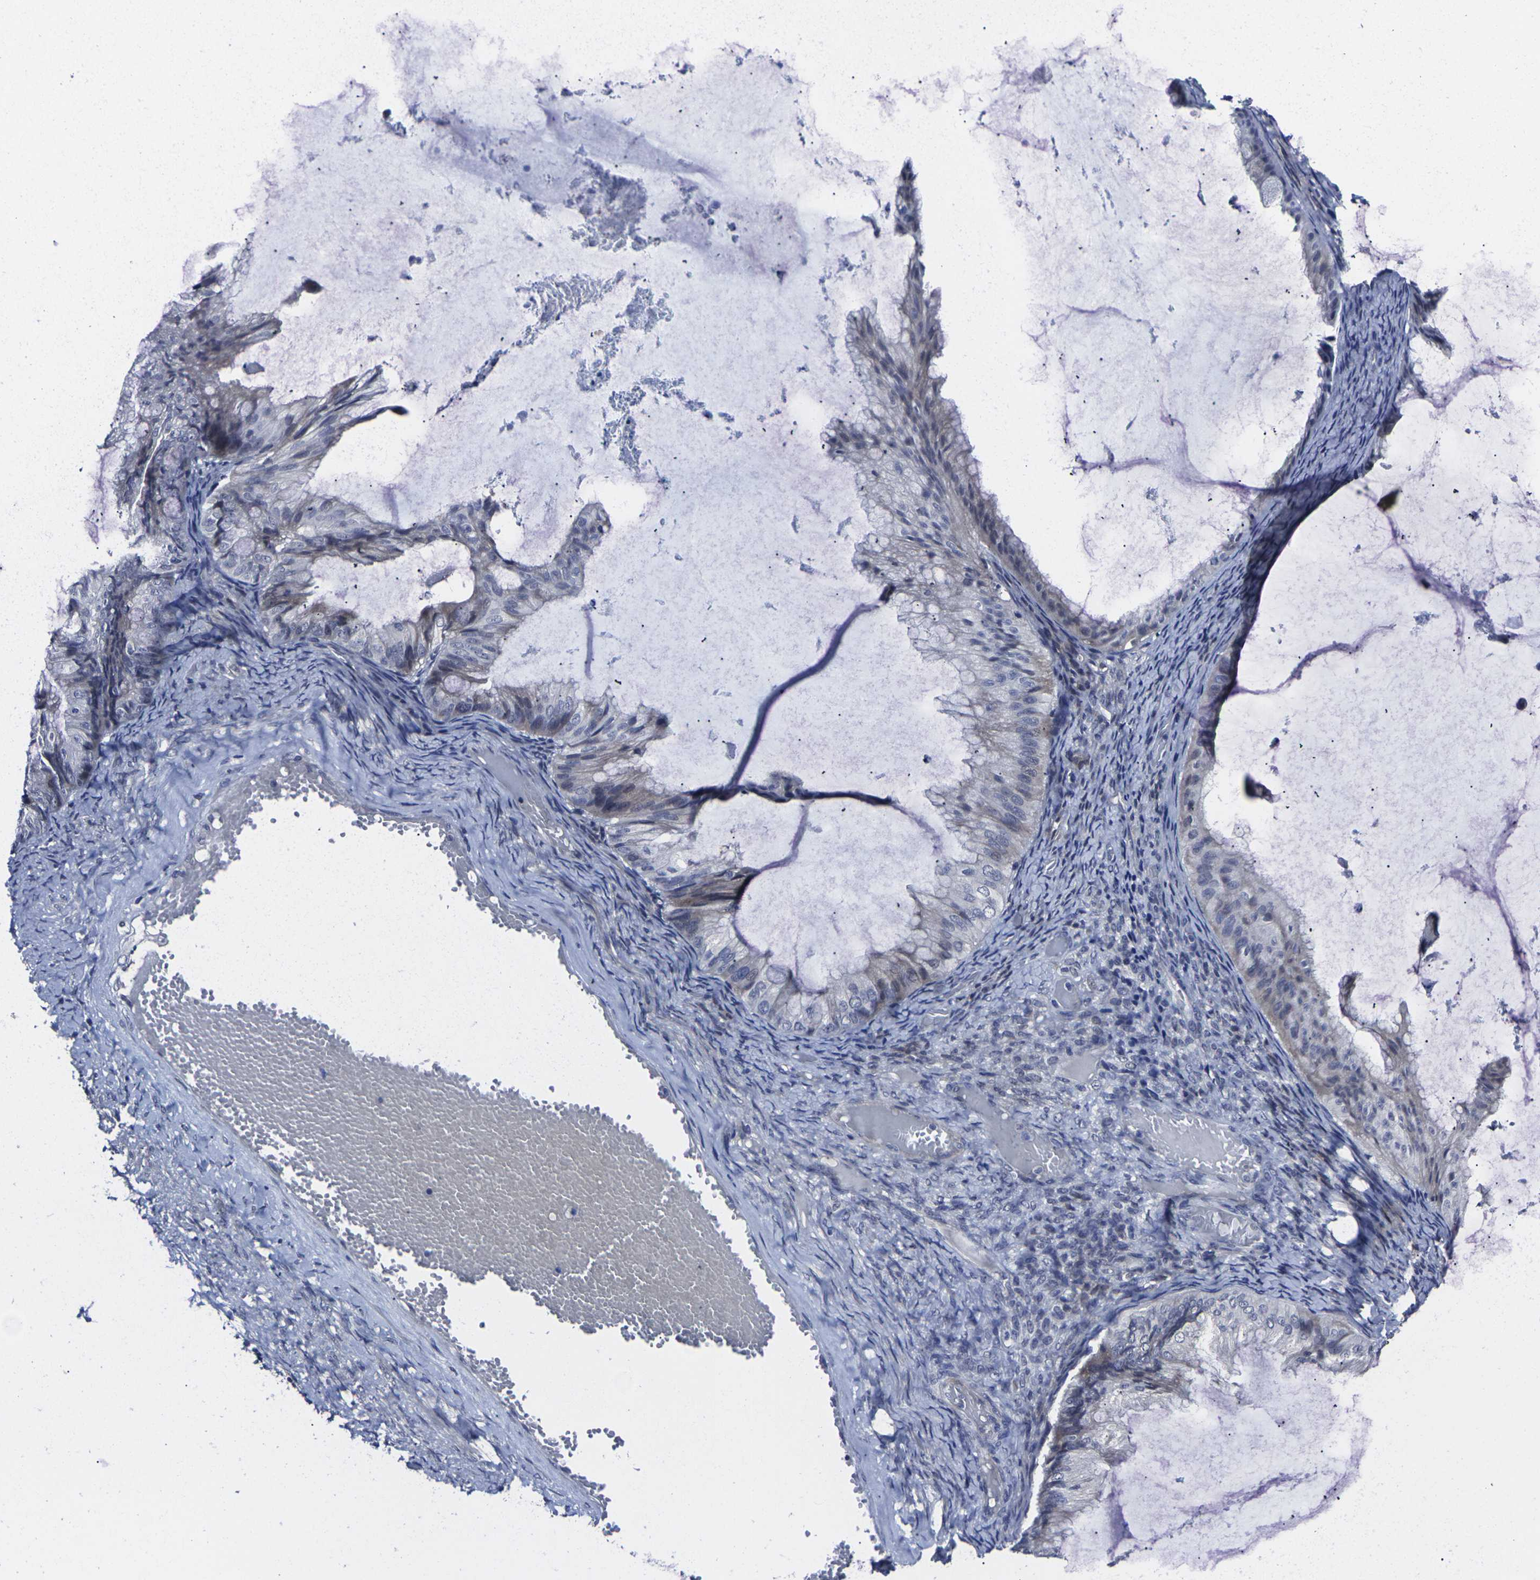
{"staining": {"intensity": "weak", "quantity": "<25%", "location": "cytoplasmic/membranous"}, "tissue": "ovarian cancer", "cell_type": "Tumor cells", "image_type": "cancer", "snomed": [{"axis": "morphology", "description": "Cystadenocarcinoma, mucinous, NOS"}, {"axis": "topography", "description": "Ovary"}], "caption": "High magnification brightfield microscopy of ovarian mucinous cystadenocarcinoma stained with DAB (3,3'-diaminobenzidine) (brown) and counterstained with hematoxylin (blue): tumor cells show no significant expression.", "gene": "MSANTD4", "patient": {"sex": "female", "age": 61}}